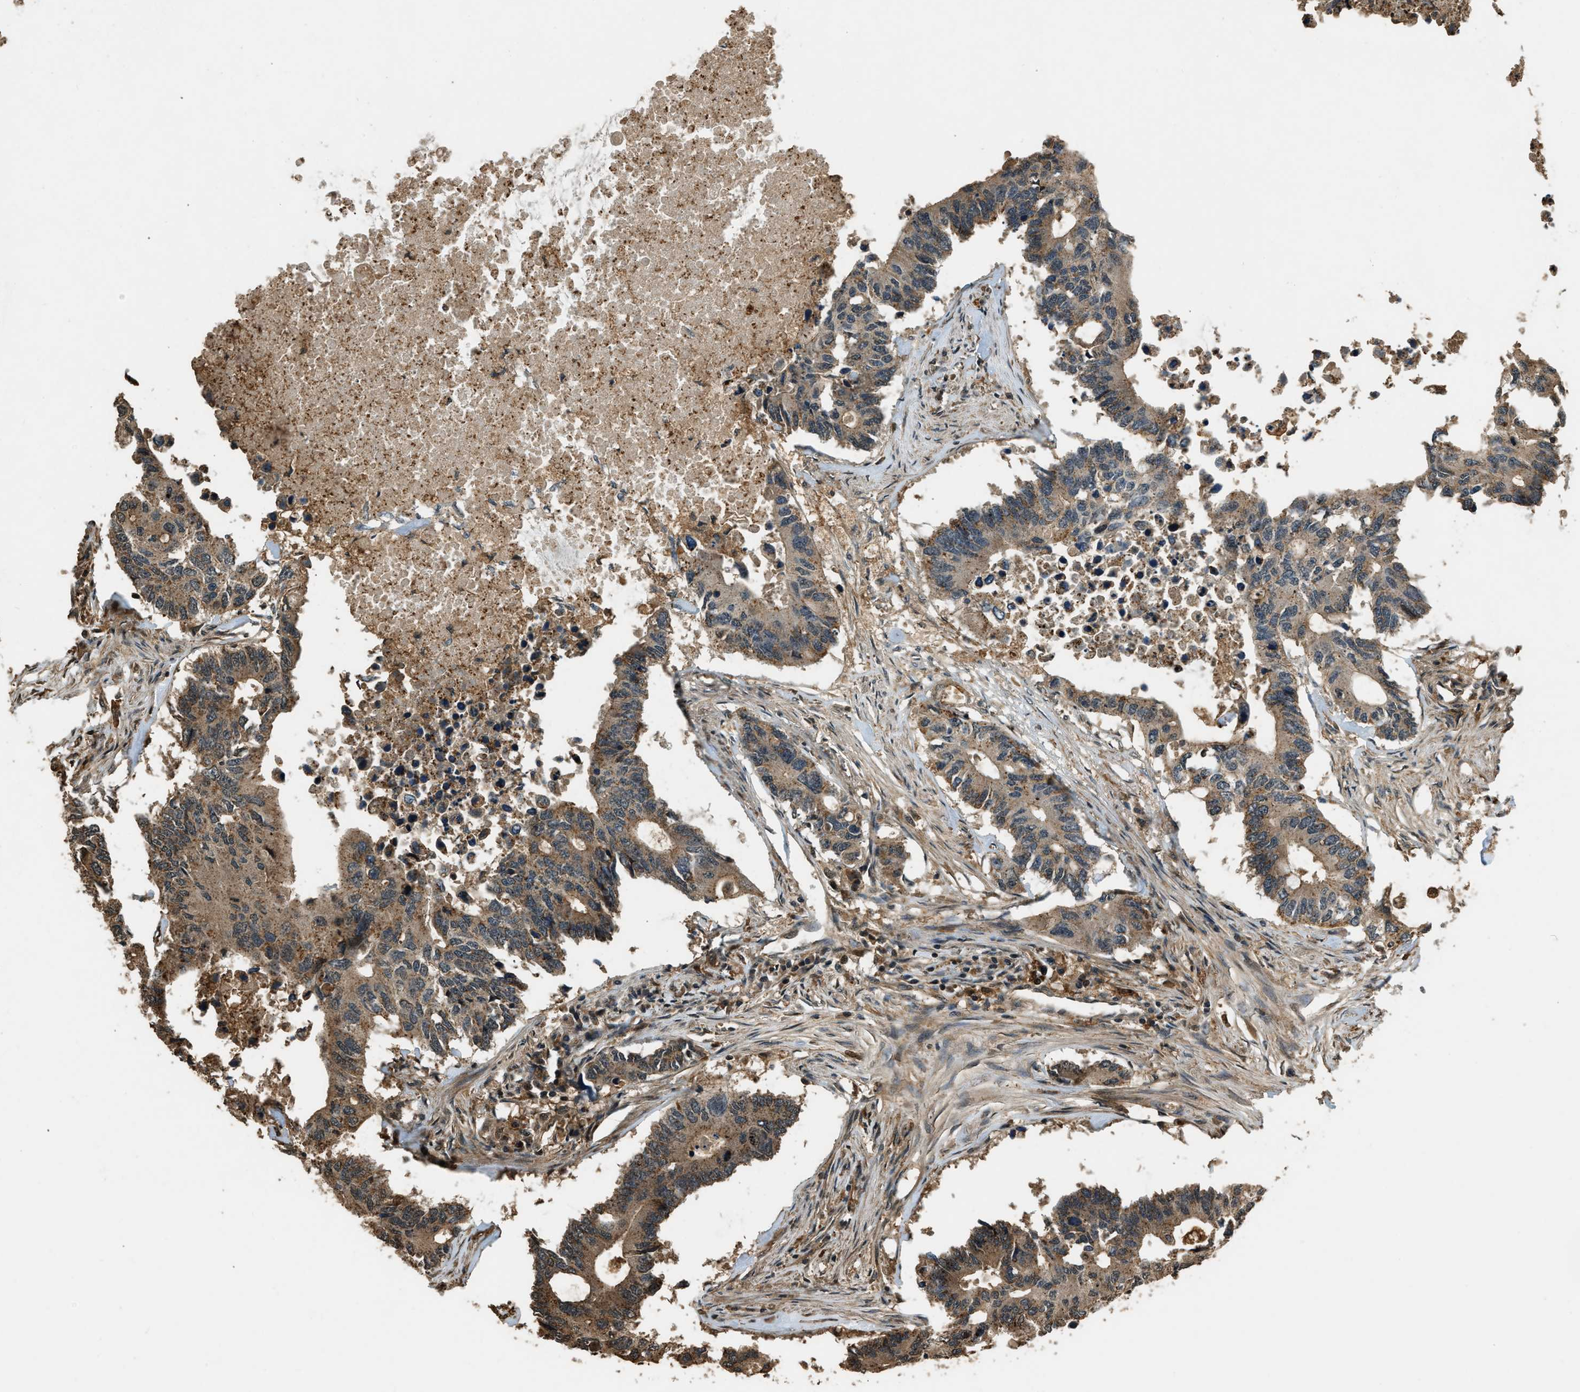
{"staining": {"intensity": "moderate", "quantity": ">75%", "location": "cytoplasmic/membranous"}, "tissue": "colorectal cancer", "cell_type": "Tumor cells", "image_type": "cancer", "snomed": [{"axis": "morphology", "description": "Adenocarcinoma, NOS"}, {"axis": "topography", "description": "Colon"}], "caption": "Immunohistochemistry of human colorectal adenocarcinoma shows medium levels of moderate cytoplasmic/membranous staining in approximately >75% of tumor cells.", "gene": "RAP2A", "patient": {"sex": "male", "age": 71}}